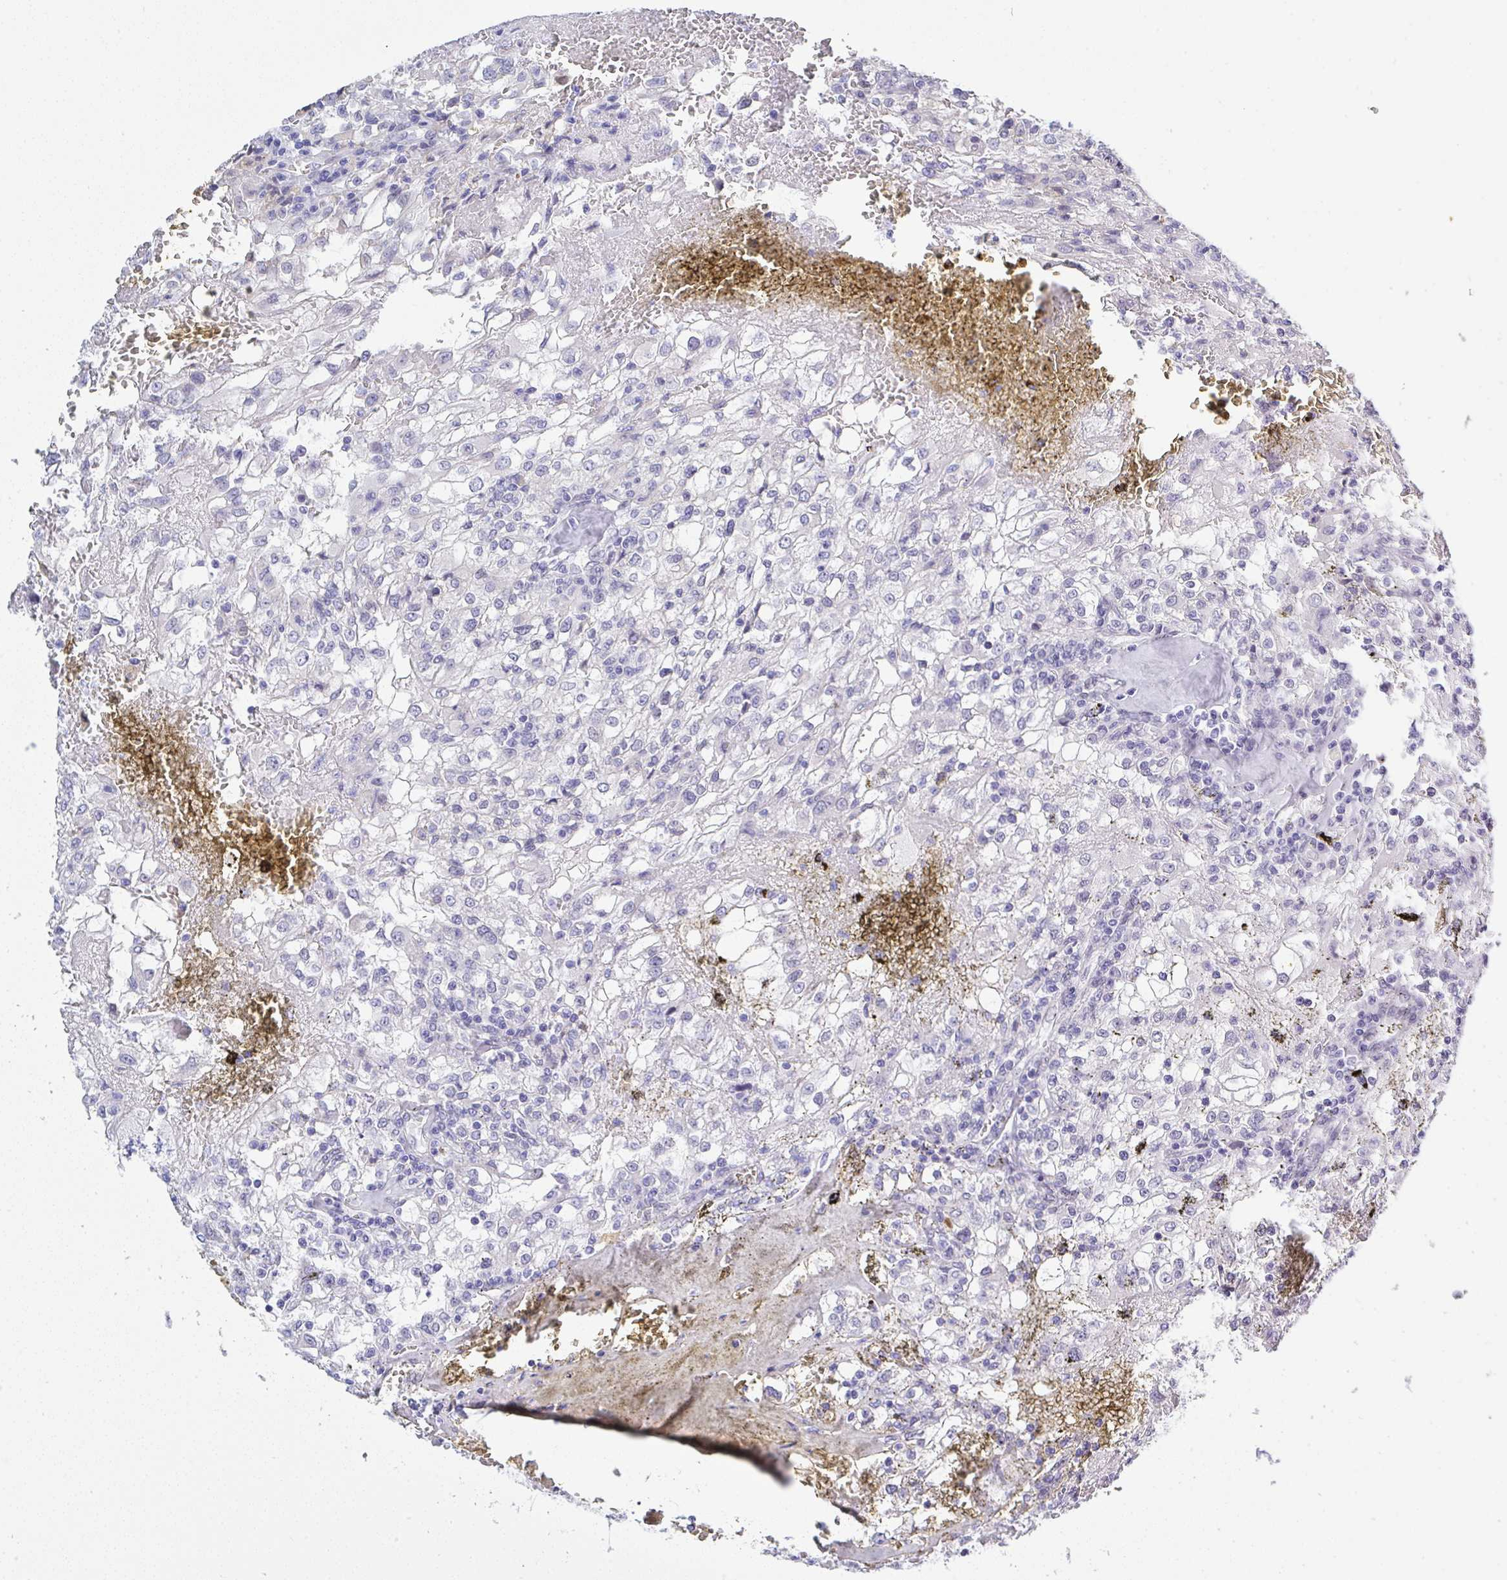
{"staining": {"intensity": "negative", "quantity": "none", "location": "none"}, "tissue": "renal cancer", "cell_type": "Tumor cells", "image_type": "cancer", "snomed": [{"axis": "morphology", "description": "Adenocarcinoma, NOS"}, {"axis": "topography", "description": "Kidney"}], "caption": "An immunohistochemistry (IHC) image of renal cancer is shown. There is no staining in tumor cells of renal cancer.", "gene": "MFSD4A", "patient": {"sex": "female", "age": 74}}